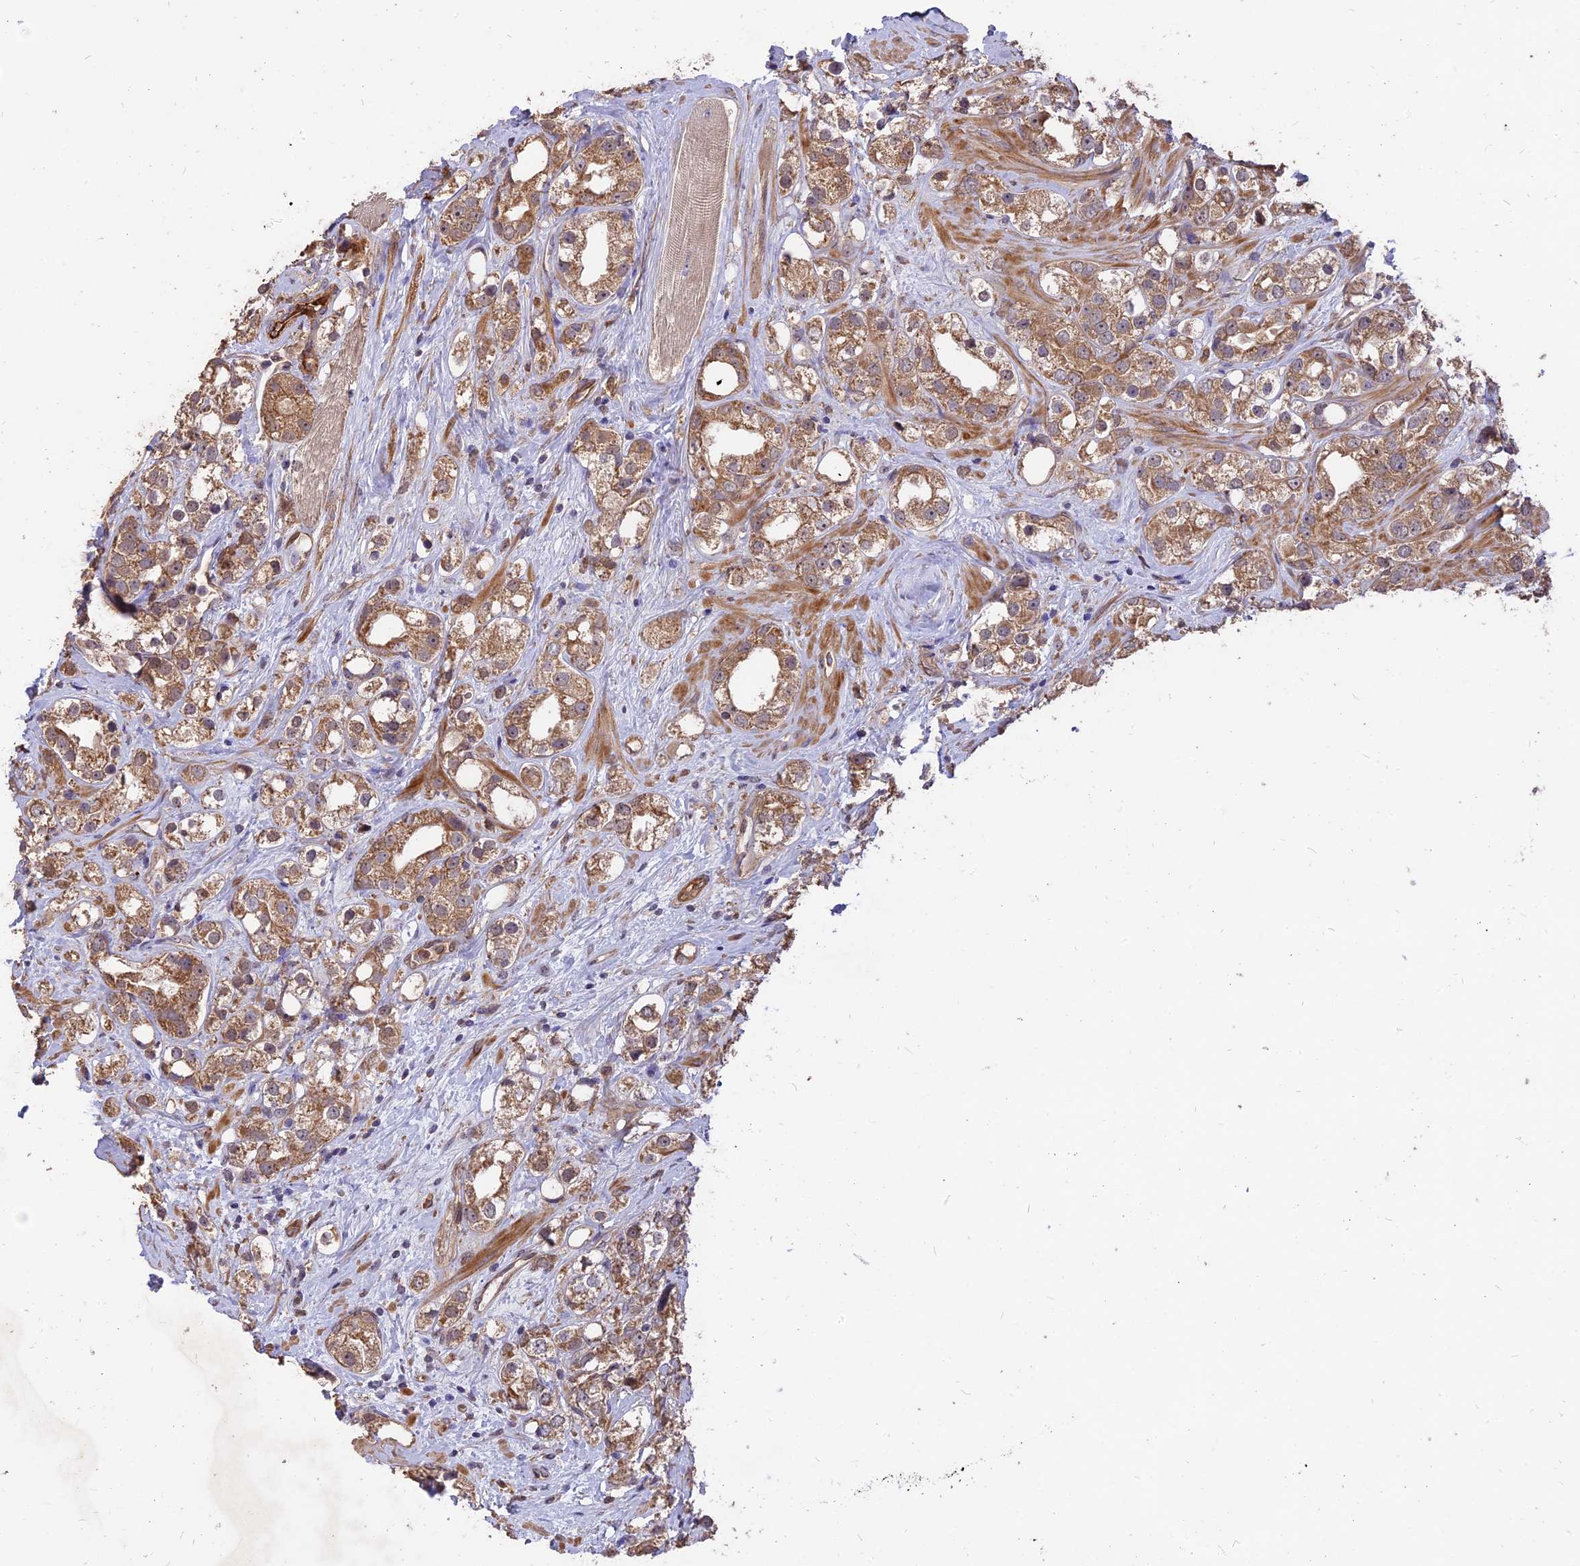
{"staining": {"intensity": "moderate", "quantity": ">75%", "location": "cytoplasmic/membranous"}, "tissue": "prostate cancer", "cell_type": "Tumor cells", "image_type": "cancer", "snomed": [{"axis": "morphology", "description": "Adenocarcinoma, NOS"}, {"axis": "topography", "description": "Prostate"}], "caption": "Immunohistochemistry (IHC) staining of adenocarcinoma (prostate), which shows medium levels of moderate cytoplasmic/membranous staining in about >75% of tumor cells indicating moderate cytoplasmic/membranous protein positivity. The staining was performed using DAB (brown) for protein detection and nuclei were counterstained in hematoxylin (blue).", "gene": "SAC3D1", "patient": {"sex": "male", "age": 79}}